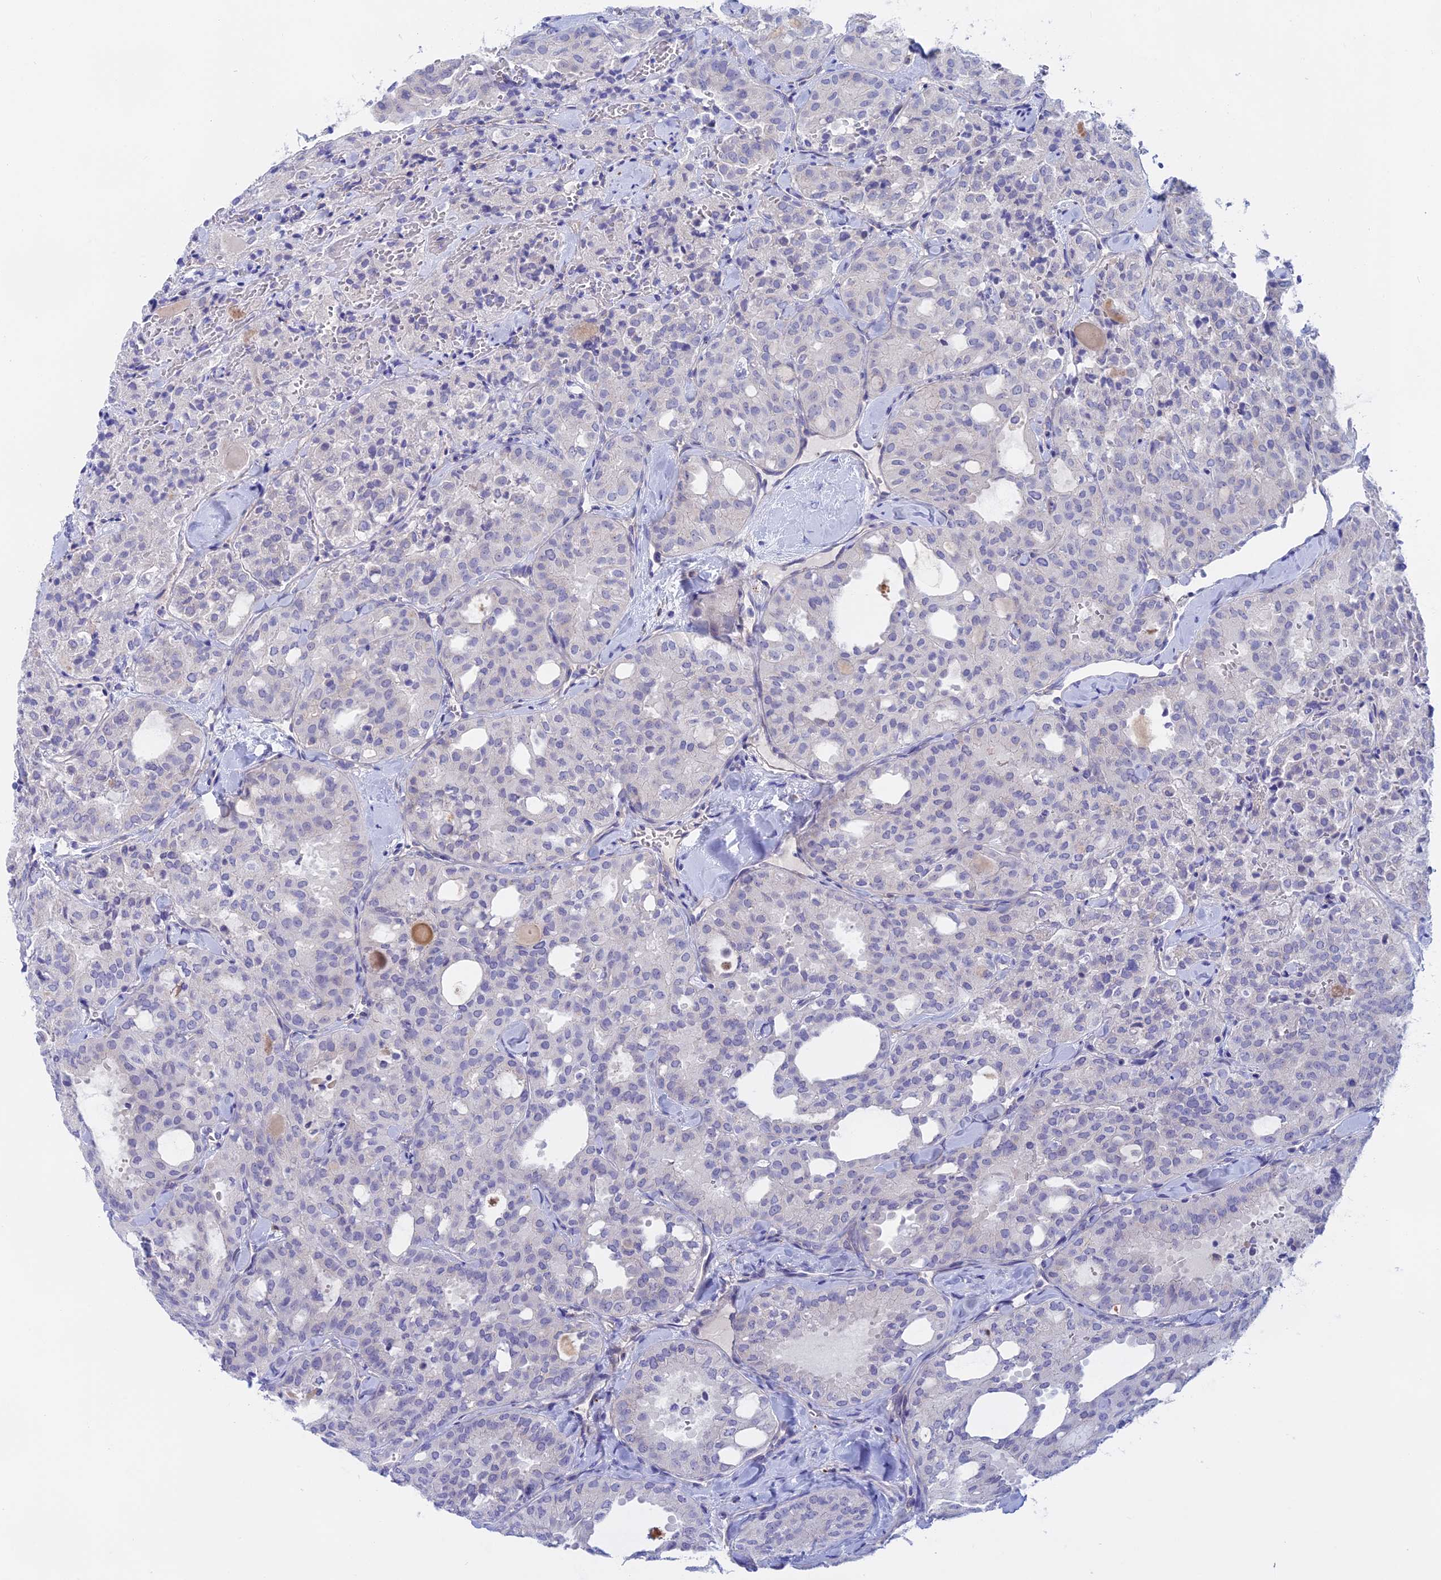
{"staining": {"intensity": "negative", "quantity": "none", "location": "none"}, "tissue": "thyroid cancer", "cell_type": "Tumor cells", "image_type": "cancer", "snomed": [{"axis": "morphology", "description": "Follicular adenoma carcinoma, NOS"}, {"axis": "topography", "description": "Thyroid gland"}], "caption": "This is a histopathology image of IHC staining of thyroid cancer (follicular adenoma carcinoma), which shows no expression in tumor cells.", "gene": "GLB1L", "patient": {"sex": "male", "age": 75}}